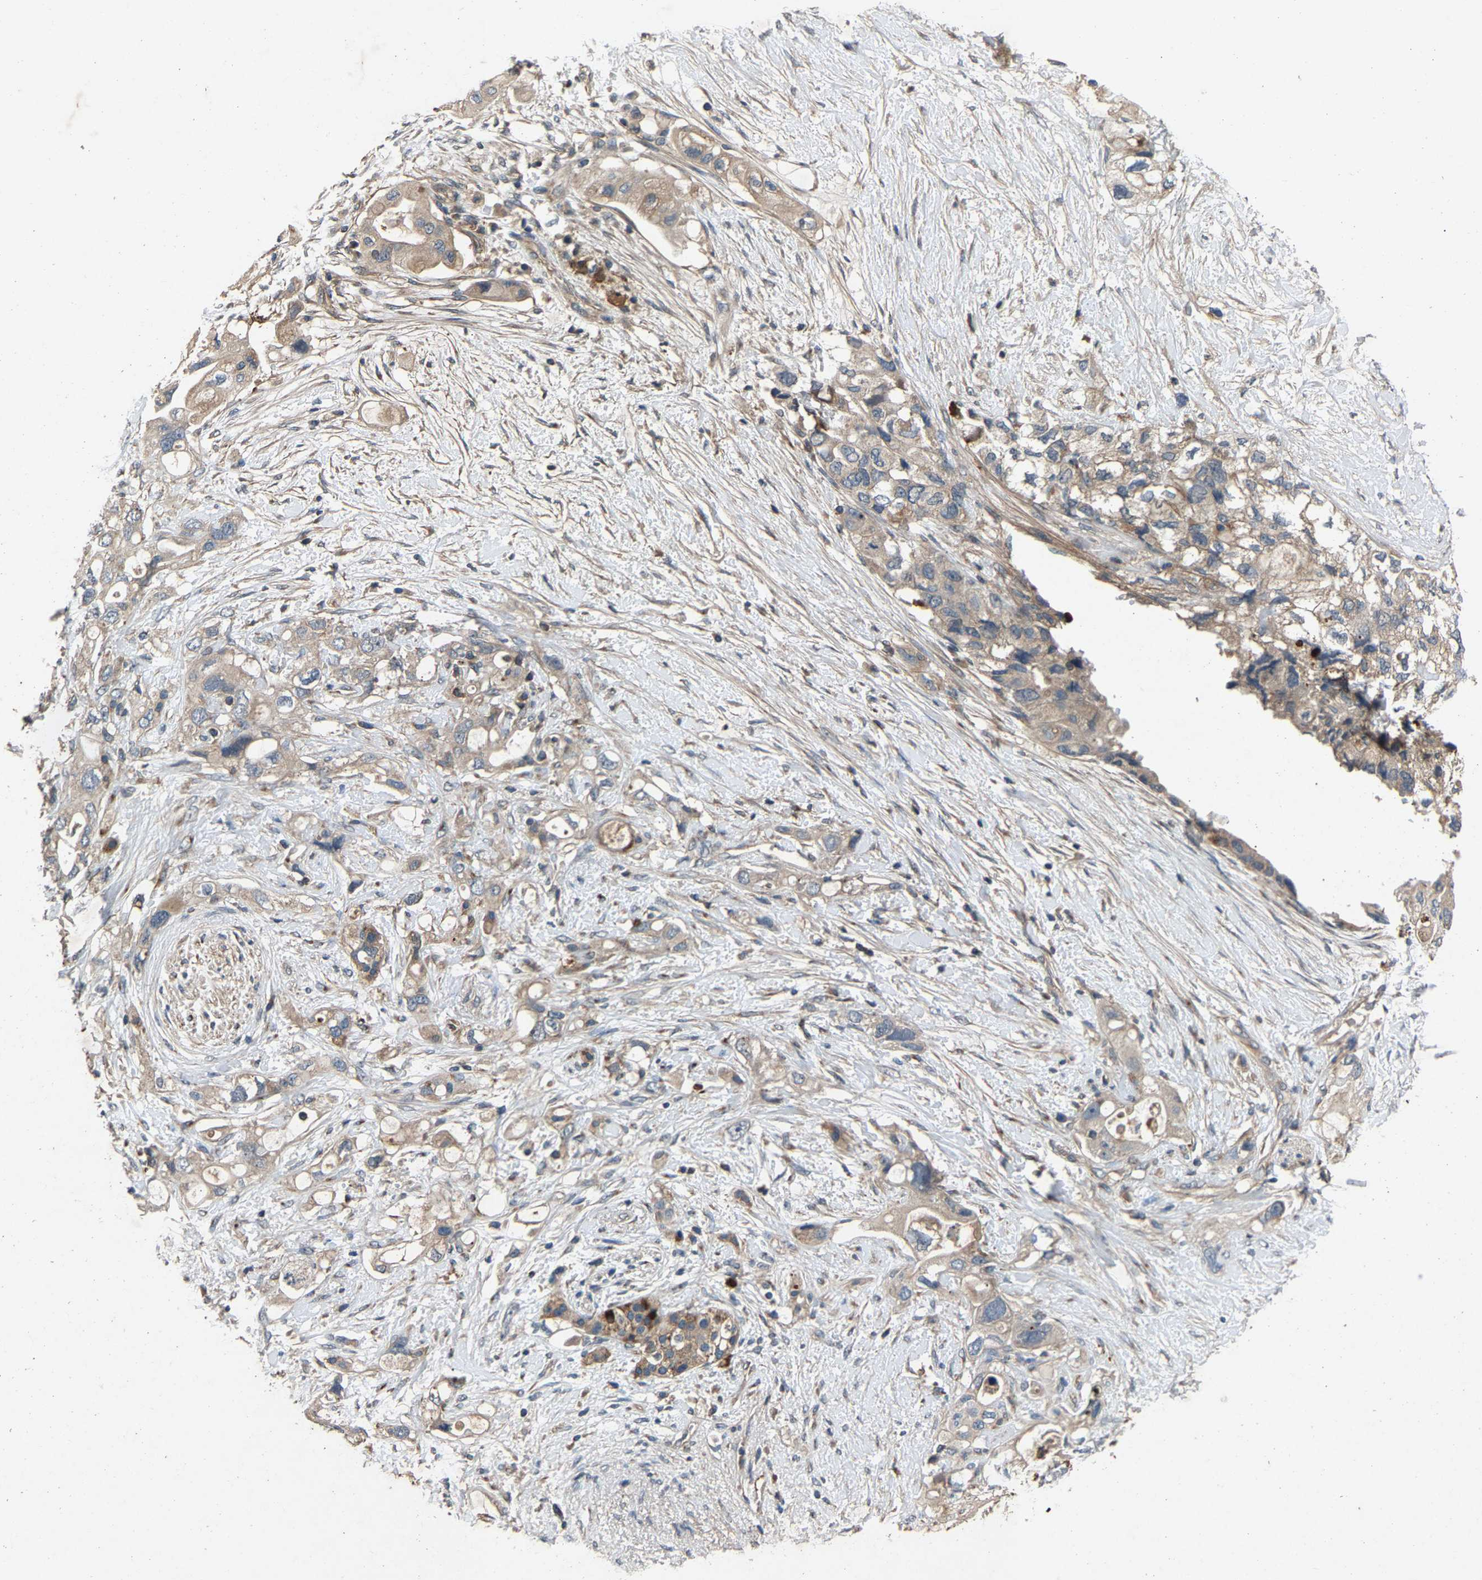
{"staining": {"intensity": "weak", "quantity": ">75%", "location": "cytoplasmic/membranous"}, "tissue": "pancreatic cancer", "cell_type": "Tumor cells", "image_type": "cancer", "snomed": [{"axis": "morphology", "description": "Adenocarcinoma, NOS"}, {"axis": "topography", "description": "Pancreas"}], "caption": "Tumor cells demonstrate low levels of weak cytoplasmic/membranous expression in approximately >75% of cells in pancreatic cancer.", "gene": "PPID", "patient": {"sex": "female", "age": 56}}